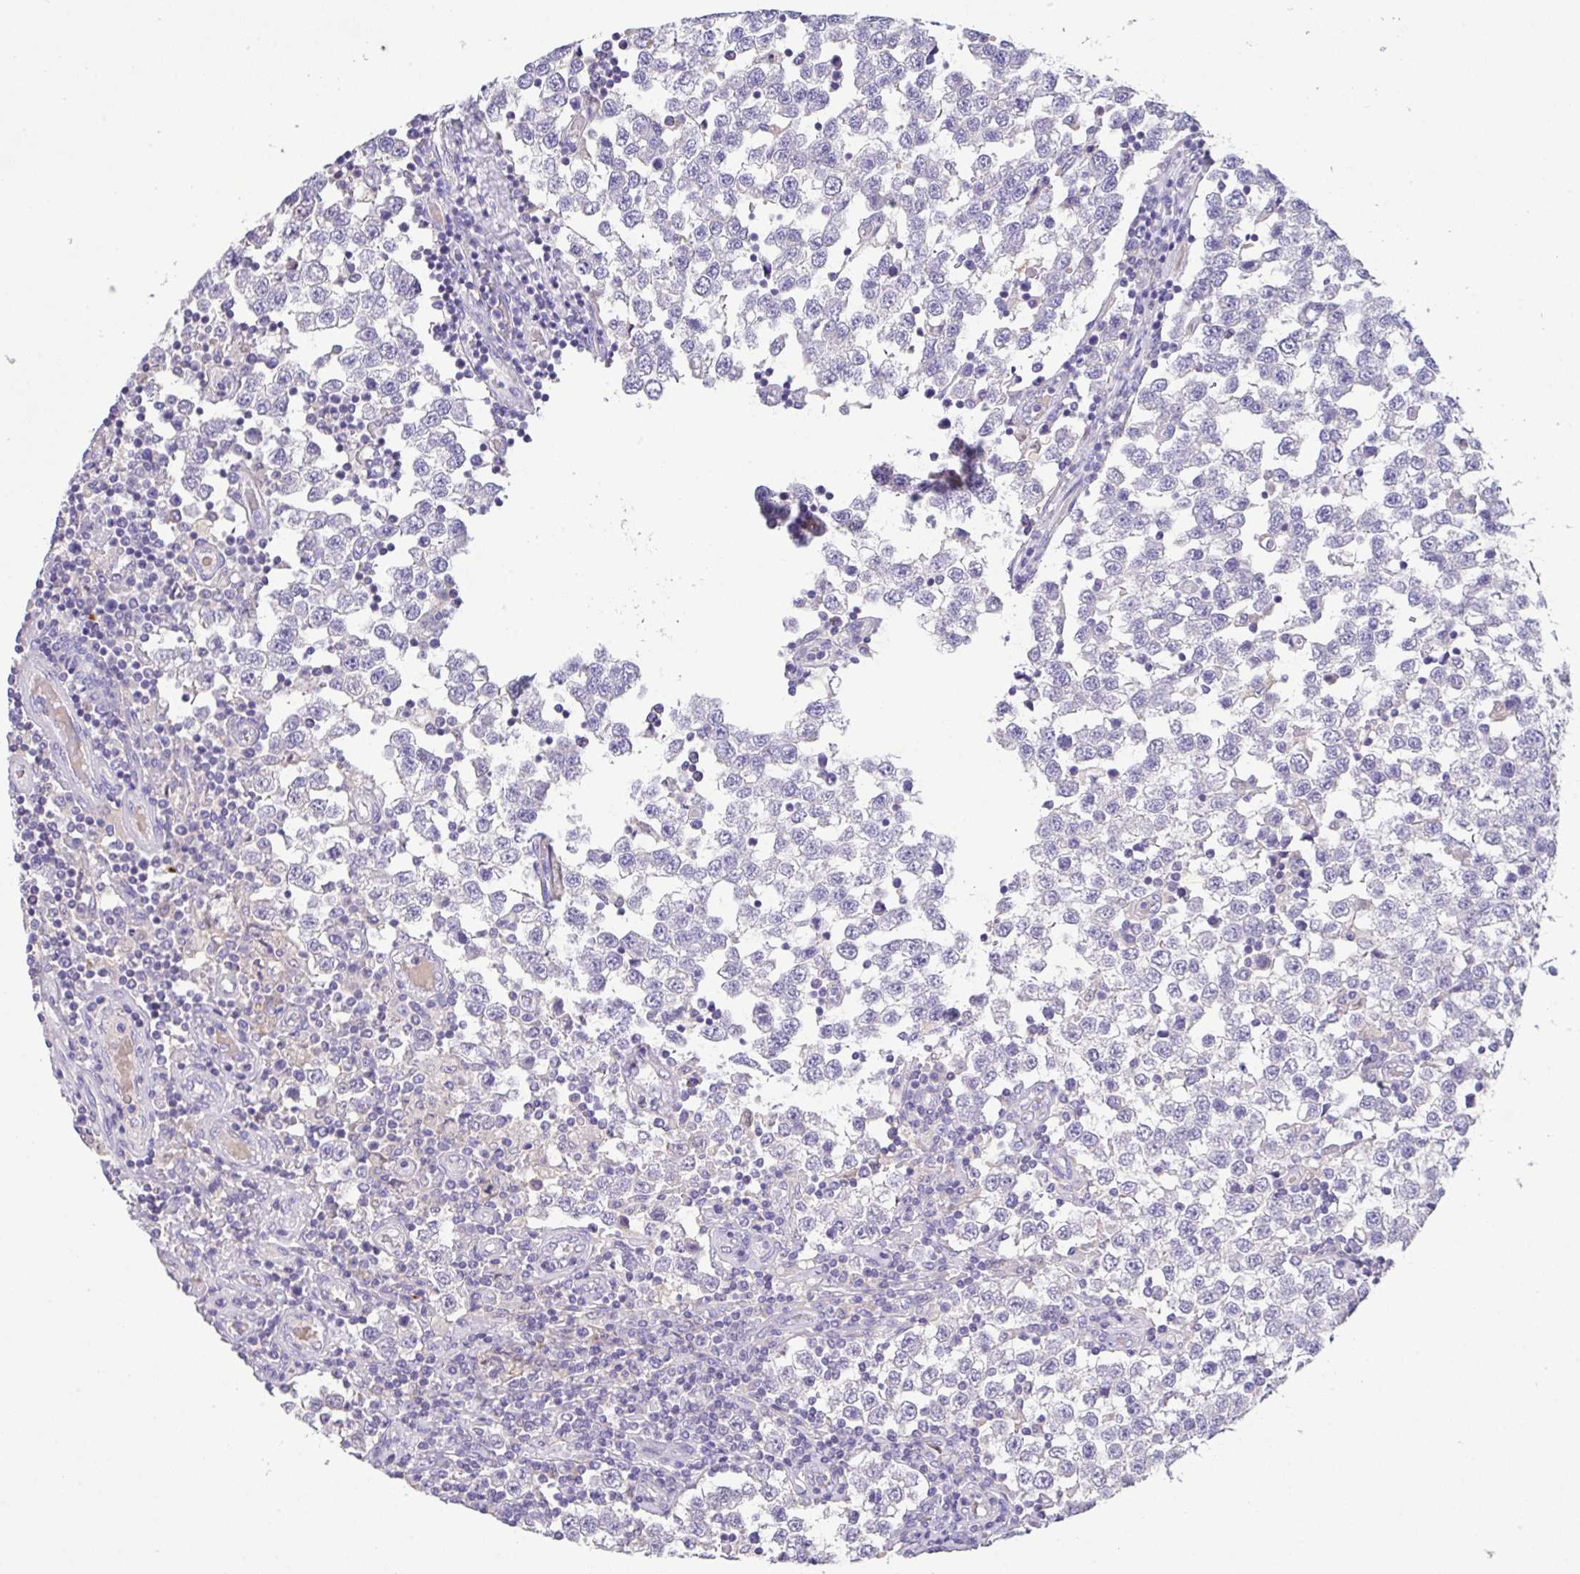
{"staining": {"intensity": "negative", "quantity": "none", "location": "none"}, "tissue": "testis cancer", "cell_type": "Tumor cells", "image_type": "cancer", "snomed": [{"axis": "morphology", "description": "Seminoma, NOS"}, {"axis": "topography", "description": "Testis"}], "caption": "An immunohistochemistry (IHC) image of seminoma (testis) is shown. There is no staining in tumor cells of seminoma (testis).", "gene": "CA10", "patient": {"sex": "male", "age": 34}}